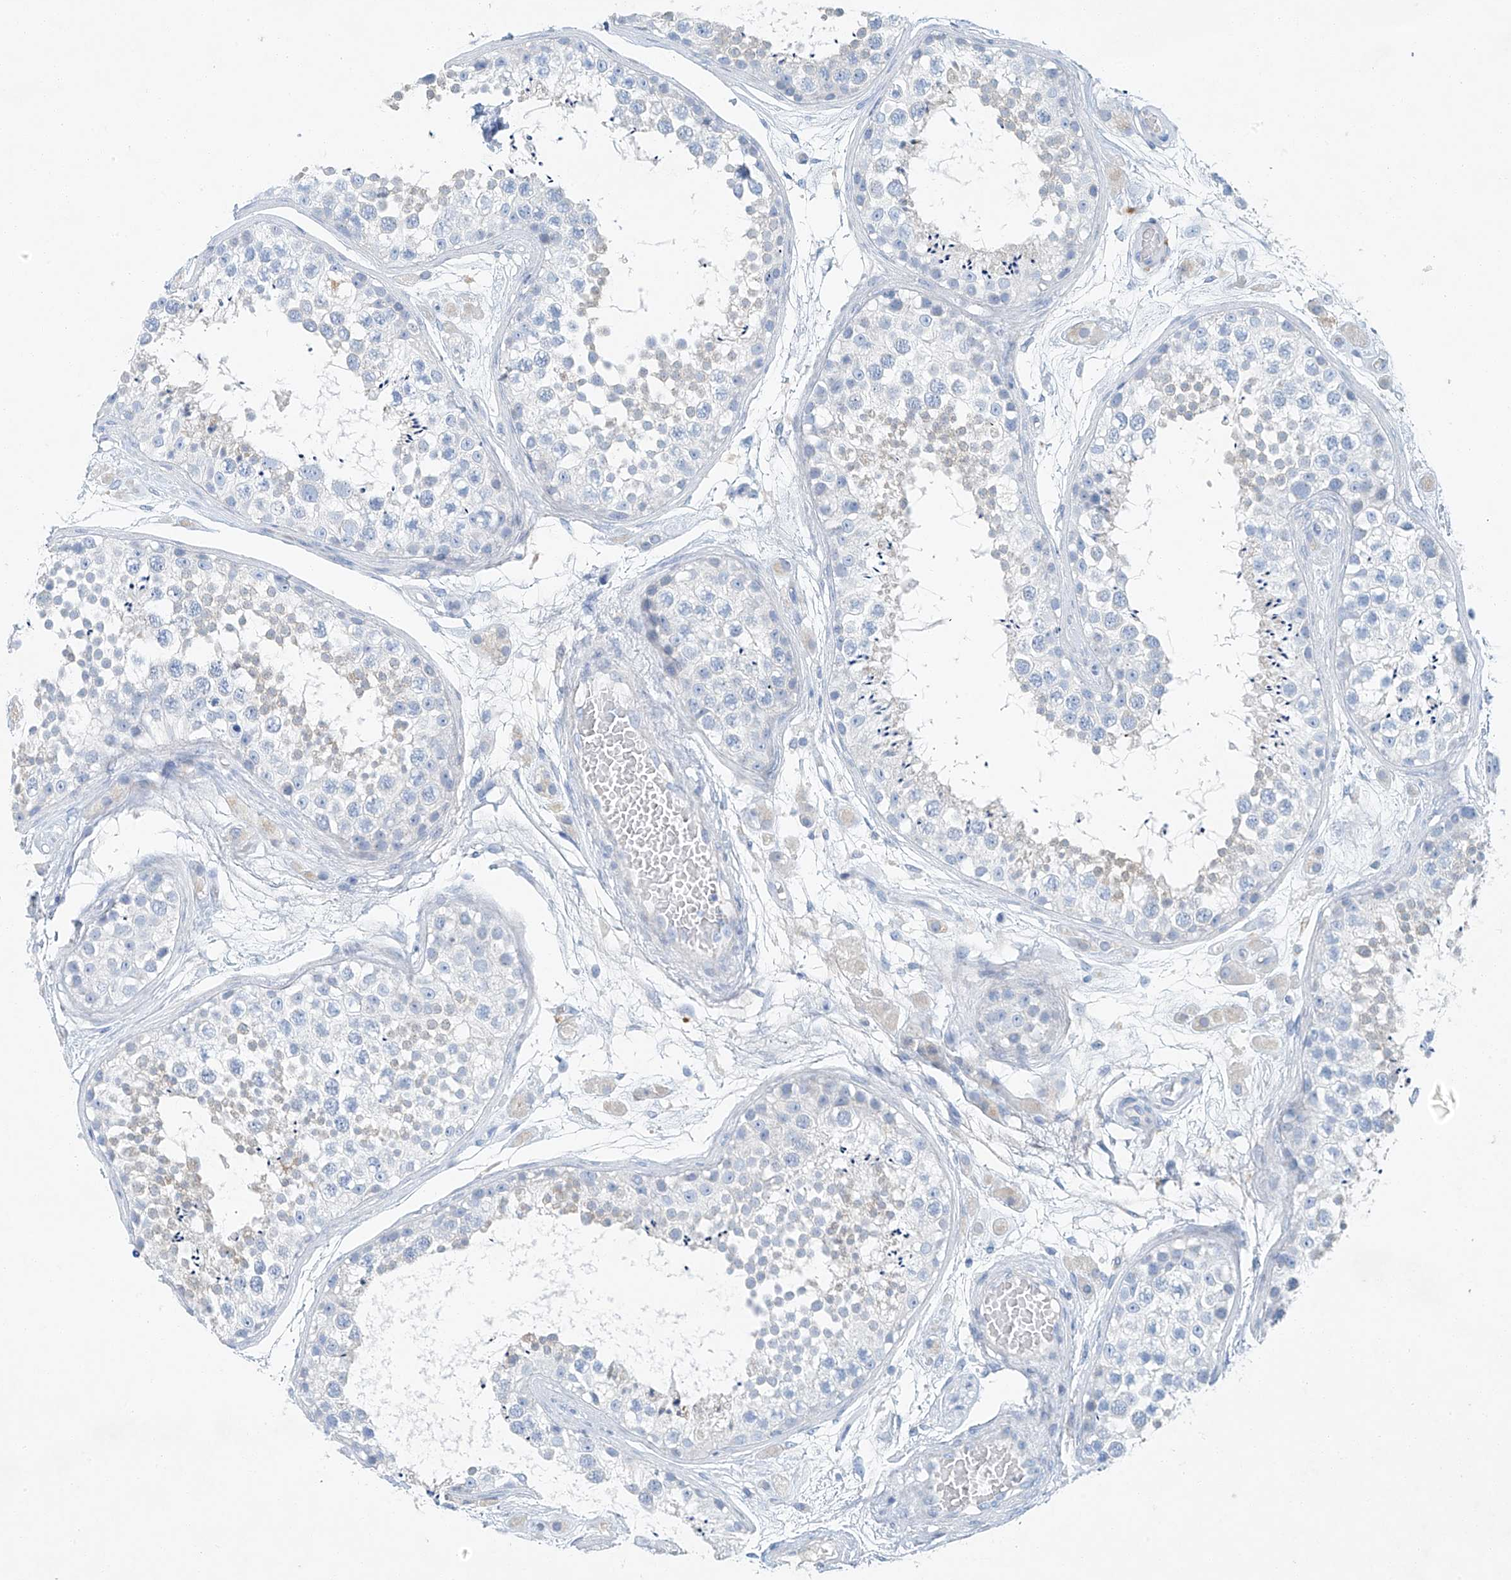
{"staining": {"intensity": "negative", "quantity": "none", "location": "none"}, "tissue": "testis", "cell_type": "Cells in seminiferous ducts", "image_type": "normal", "snomed": [{"axis": "morphology", "description": "Normal tissue, NOS"}, {"axis": "topography", "description": "Testis"}], "caption": "The micrograph demonstrates no significant expression in cells in seminiferous ducts of testis.", "gene": "C1orf87", "patient": {"sex": "male", "age": 25}}